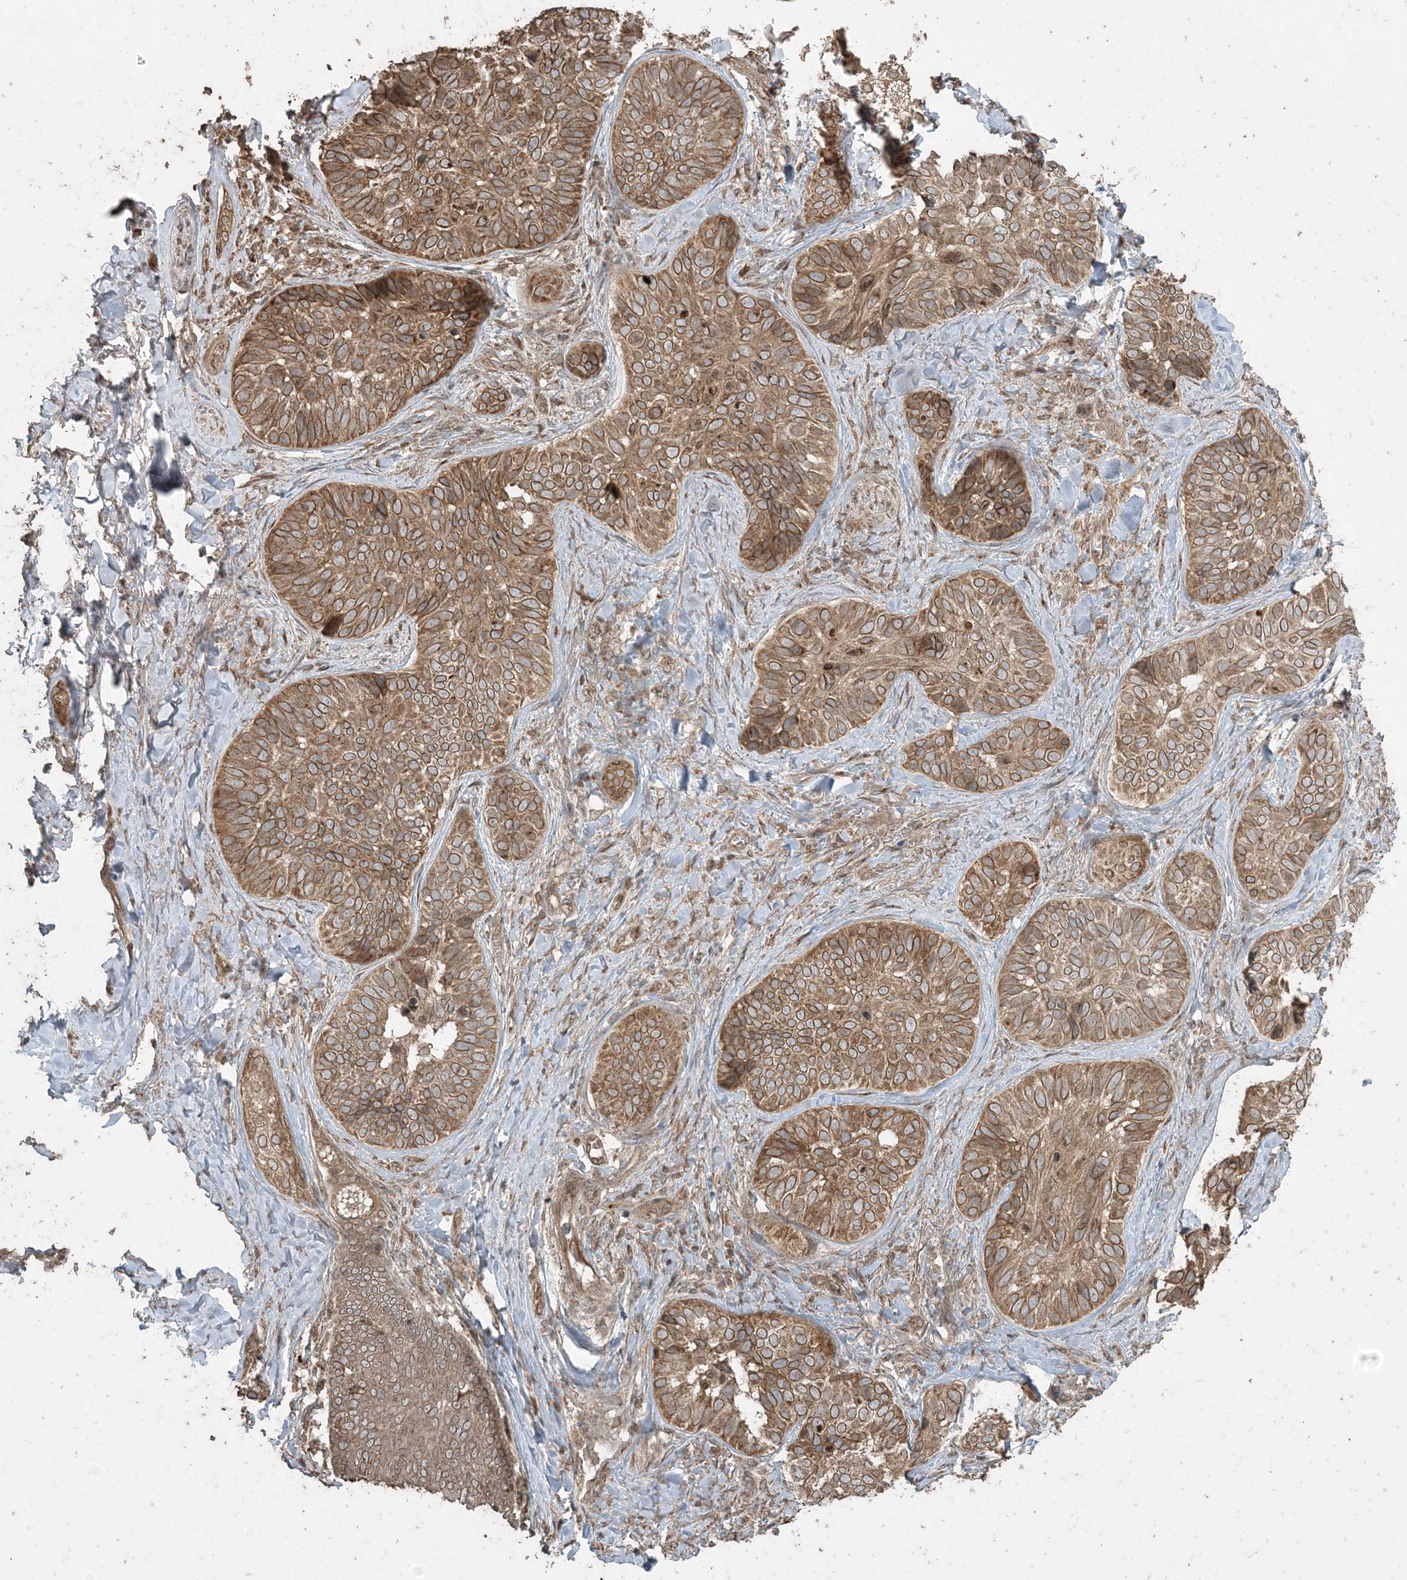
{"staining": {"intensity": "moderate", "quantity": ">75%", "location": "cytoplasmic/membranous"}, "tissue": "skin cancer", "cell_type": "Tumor cells", "image_type": "cancer", "snomed": [{"axis": "morphology", "description": "Basal cell carcinoma"}, {"axis": "topography", "description": "Skin"}], "caption": "Moderate cytoplasmic/membranous positivity is present in approximately >75% of tumor cells in skin cancer (basal cell carcinoma). (Brightfield microscopy of DAB IHC at high magnification).", "gene": "DDX19B", "patient": {"sex": "male", "age": 62}}